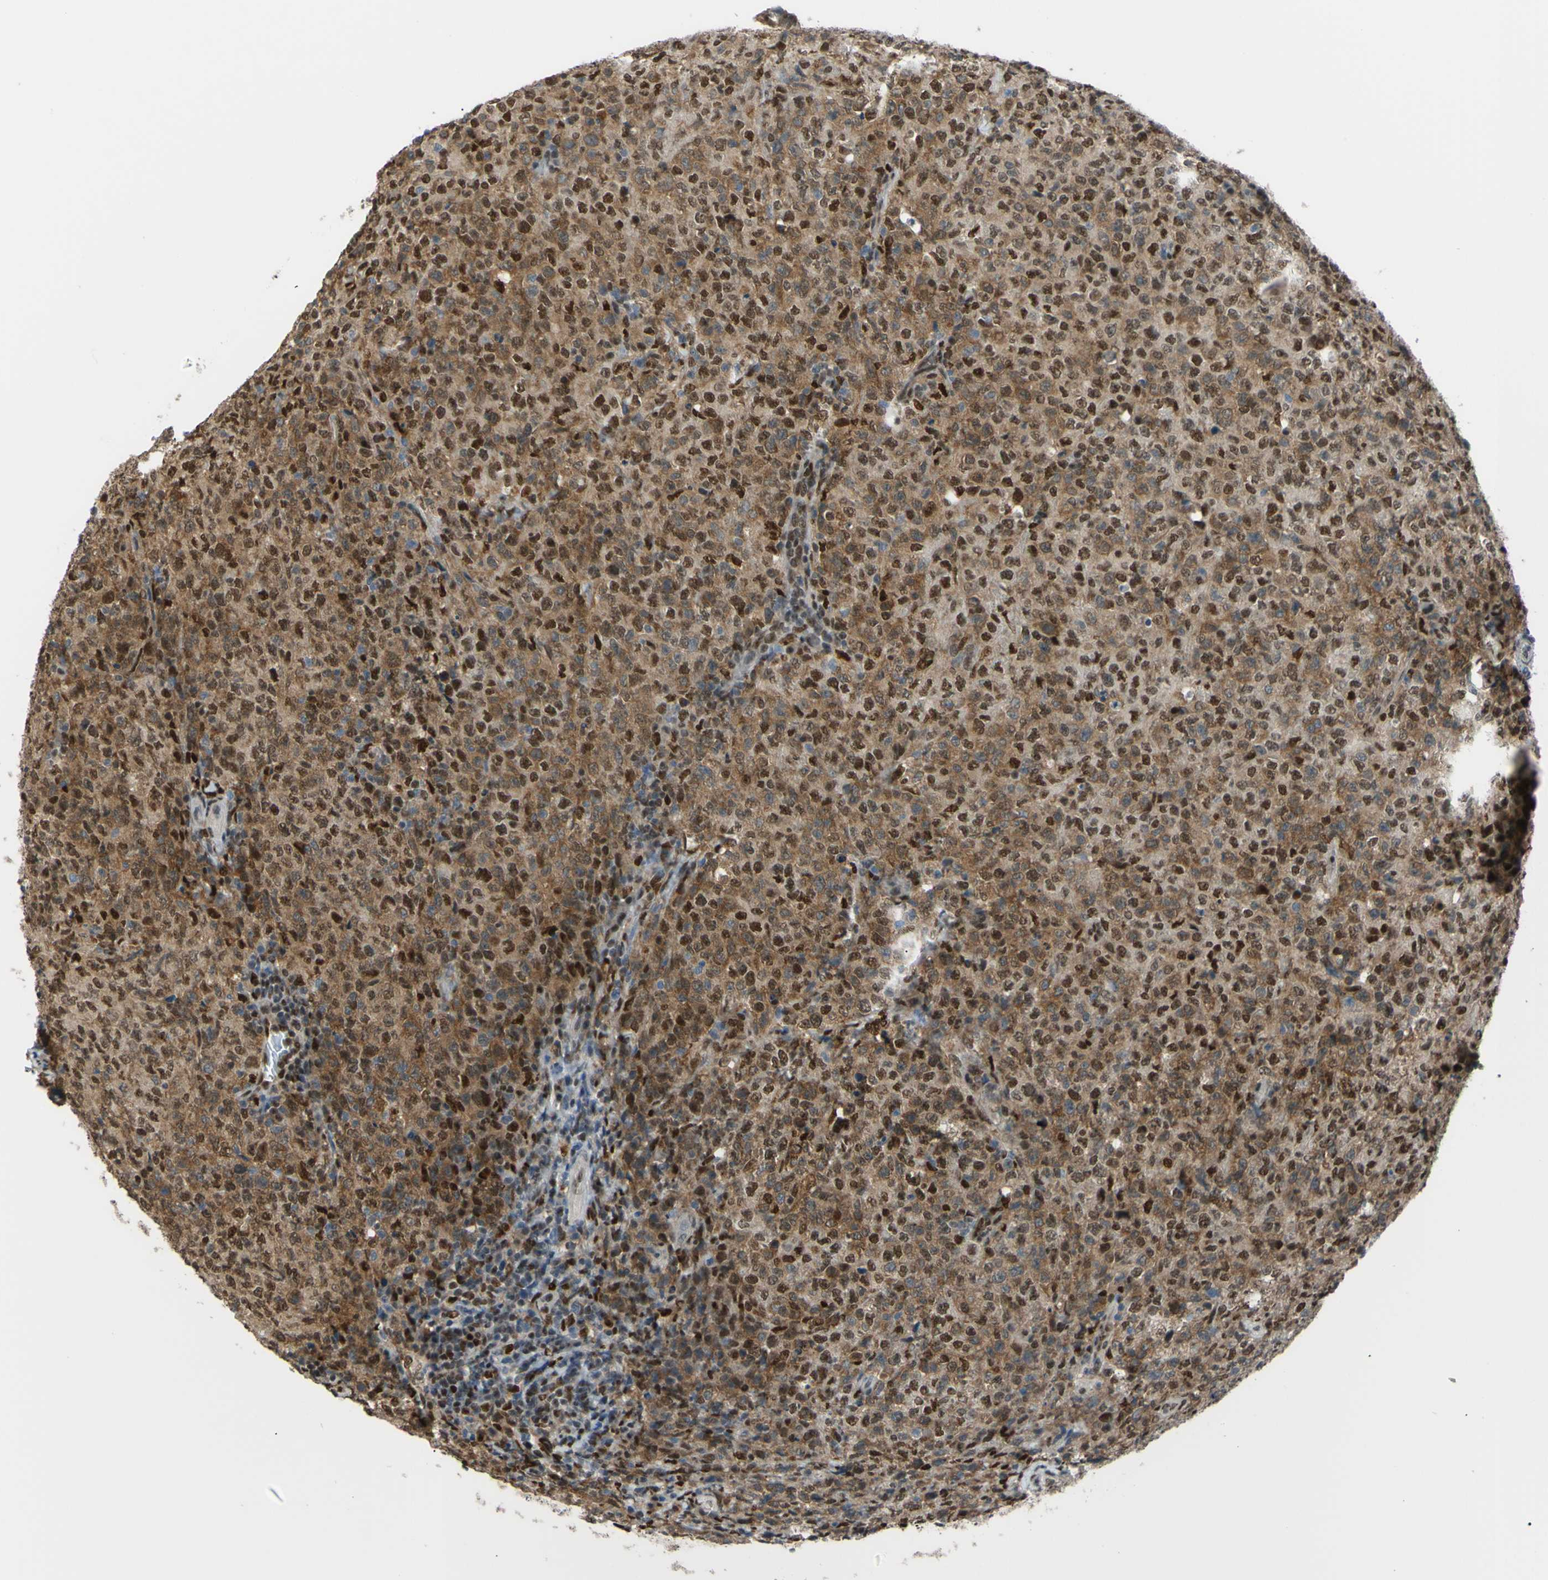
{"staining": {"intensity": "moderate", "quantity": ">75%", "location": "cytoplasmic/membranous,nuclear"}, "tissue": "lymphoma", "cell_type": "Tumor cells", "image_type": "cancer", "snomed": [{"axis": "morphology", "description": "Malignant lymphoma, non-Hodgkin's type, High grade"}, {"axis": "topography", "description": "Tonsil"}], "caption": "Protein expression analysis of high-grade malignant lymphoma, non-Hodgkin's type demonstrates moderate cytoplasmic/membranous and nuclear positivity in about >75% of tumor cells.", "gene": "FKBP5", "patient": {"sex": "female", "age": 36}}